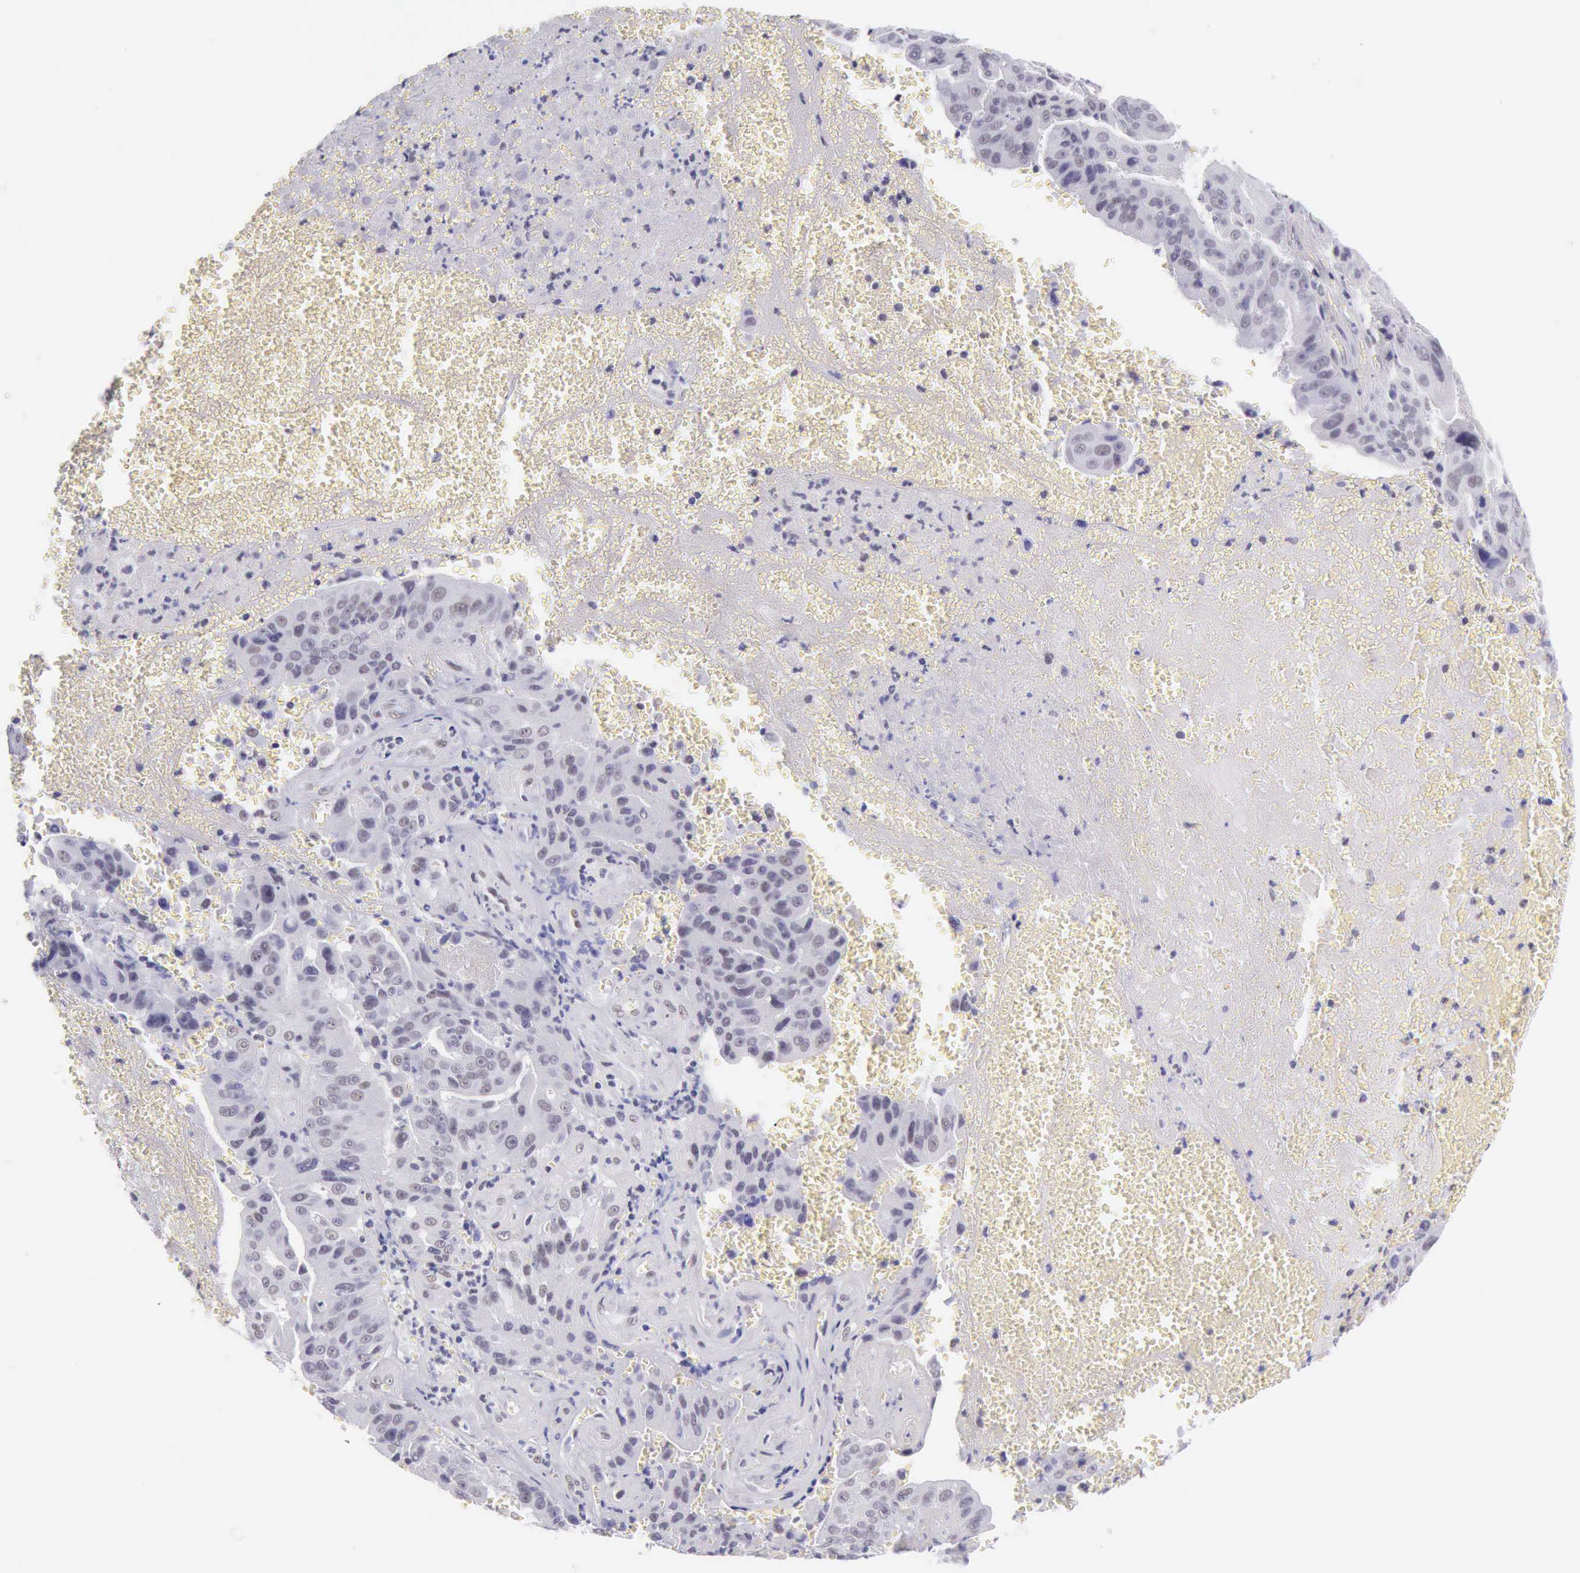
{"staining": {"intensity": "weak", "quantity": "<25%", "location": "nuclear"}, "tissue": "liver cancer", "cell_type": "Tumor cells", "image_type": "cancer", "snomed": [{"axis": "morphology", "description": "Cholangiocarcinoma"}, {"axis": "topography", "description": "Liver"}], "caption": "Immunohistochemical staining of human cholangiocarcinoma (liver) demonstrates no significant positivity in tumor cells.", "gene": "EP300", "patient": {"sex": "female", "age": 79}}